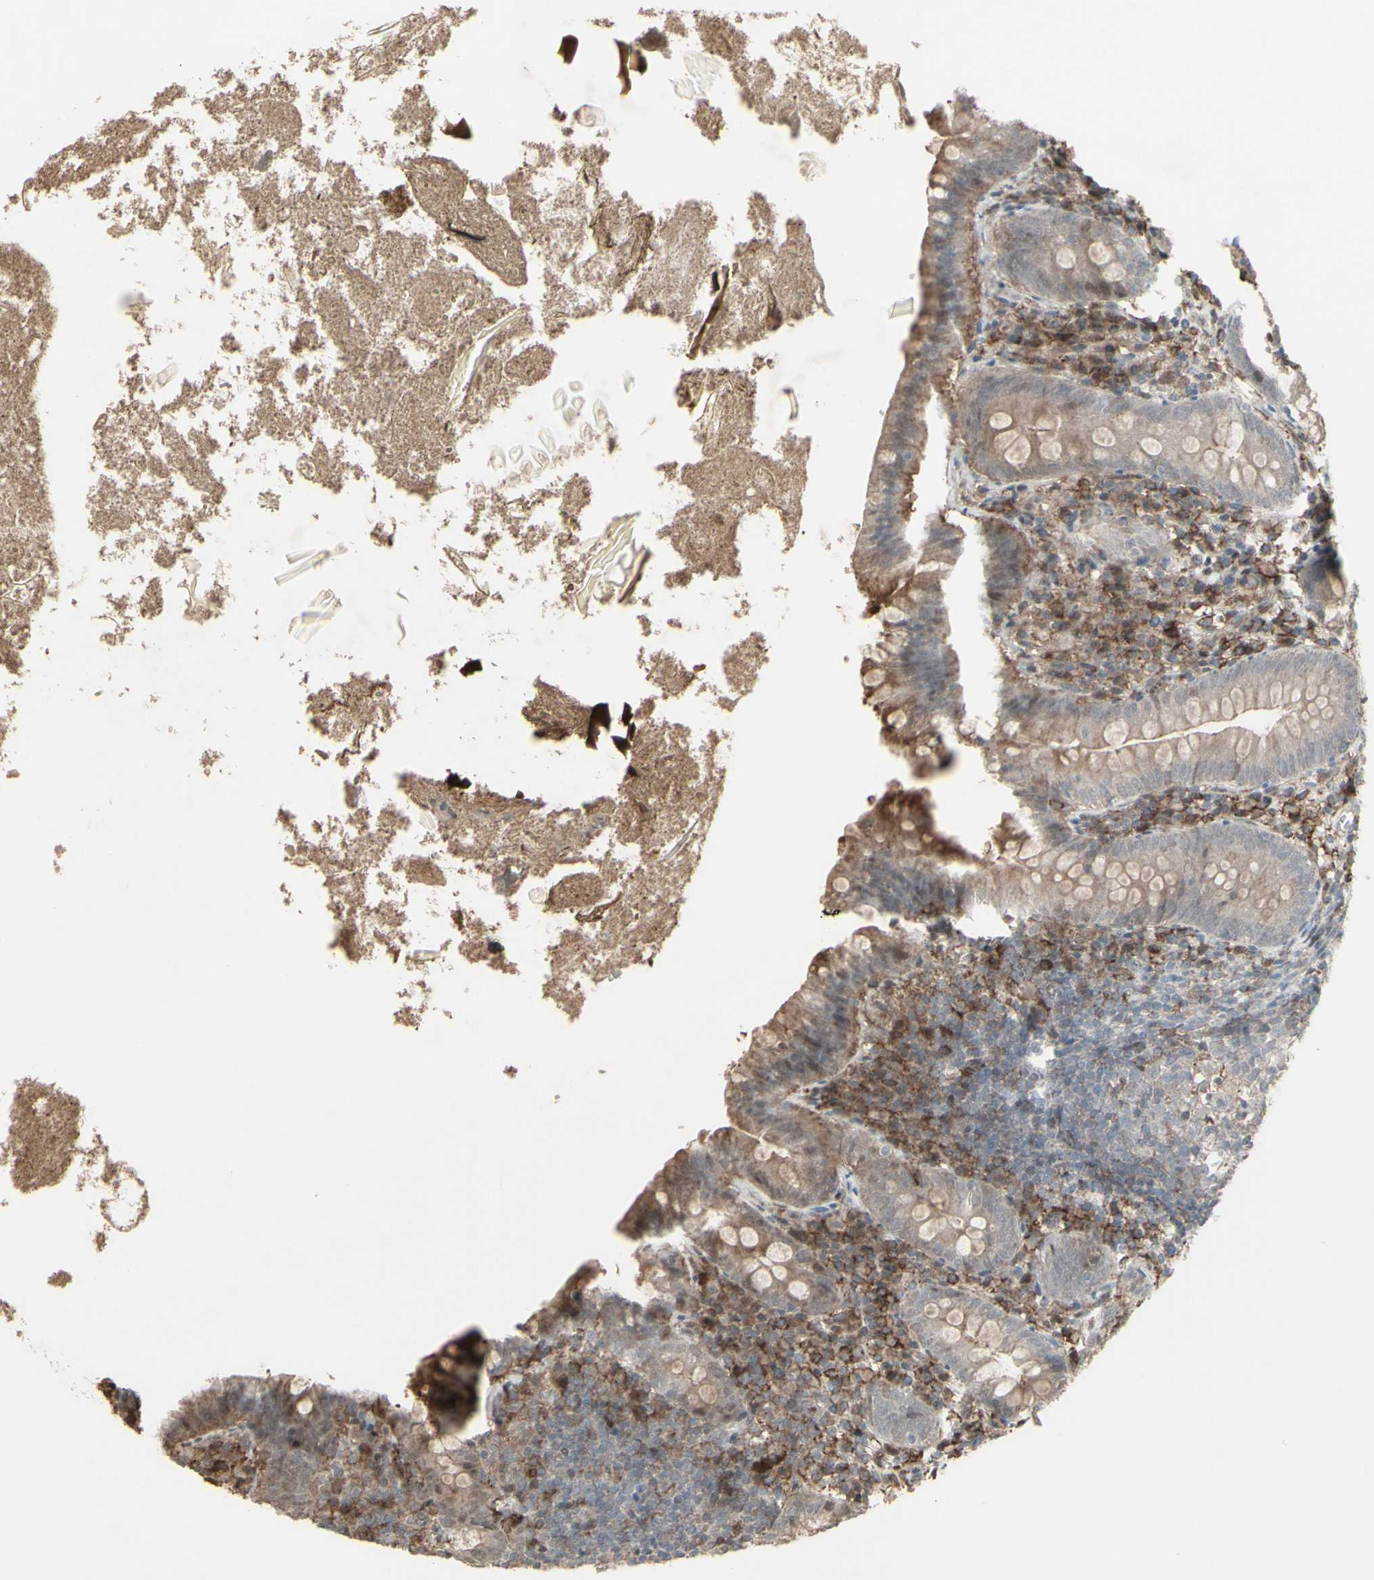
{"staining": {"intensity": "weak", "quantity": ">75%", "location": "cytoplasmic/membranous"}, "tissue": "appendix", "cell_type": "Glandular cells", "image_type": "normal", "snomed": [{"axis": "morphology", "description": "Normal tissue, NOS"}, {"axis": "topography", "description": "Appendix"}], "caption": "Brown immunohistochemical staining in benign human appendix exhibits weak cytoplasmic/membranous positivity in about >75% of glandular cells.", "gene": "CD33", "patient": {"sex": "male", "age": 52}}